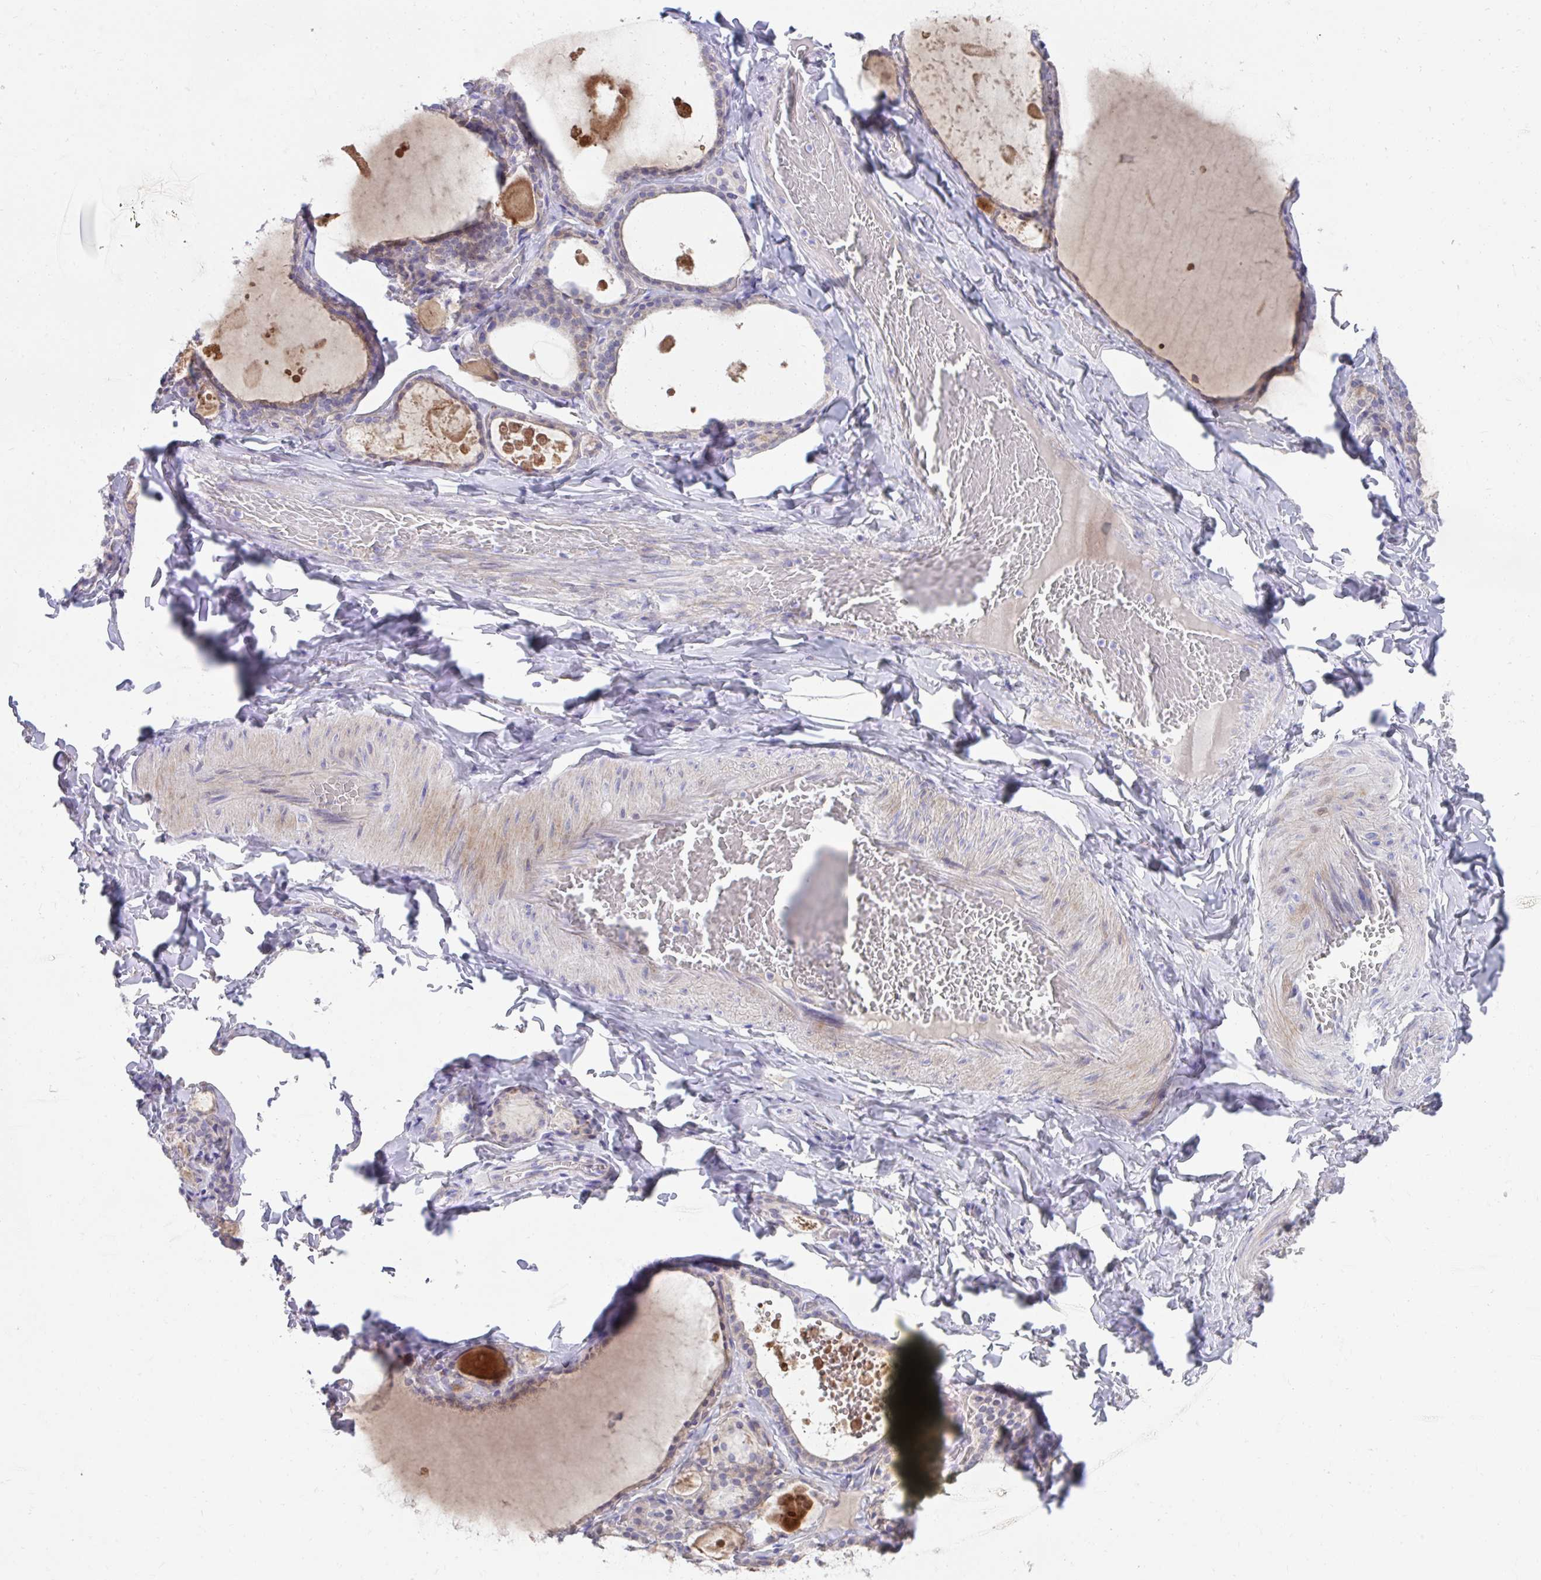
{"staining": {"intensity": "weak", "quantity": "25%-75%", "location": "cytoplasmic/membranous"}, "tissue": "thyroid gland", "cell_type": "Glandular cells", "image_type": "normal", "snomed": [{"axis": "morphology", "description": "Normal tissue, NOS"}, {"axis": "topography", "description": "Thyroid gland"}], "caption": "Weak cytoplasmic/membranous protein positivity is appreciated in about 25%-75% of glandular cells in thyroid gland. The staining is performed using DAB brown chromogen to label protein expression. The nuclei are counter-stained blue using hematoxylin.", "gene": "PRRG3", "patient": {"sex": "male", "age": 56}}